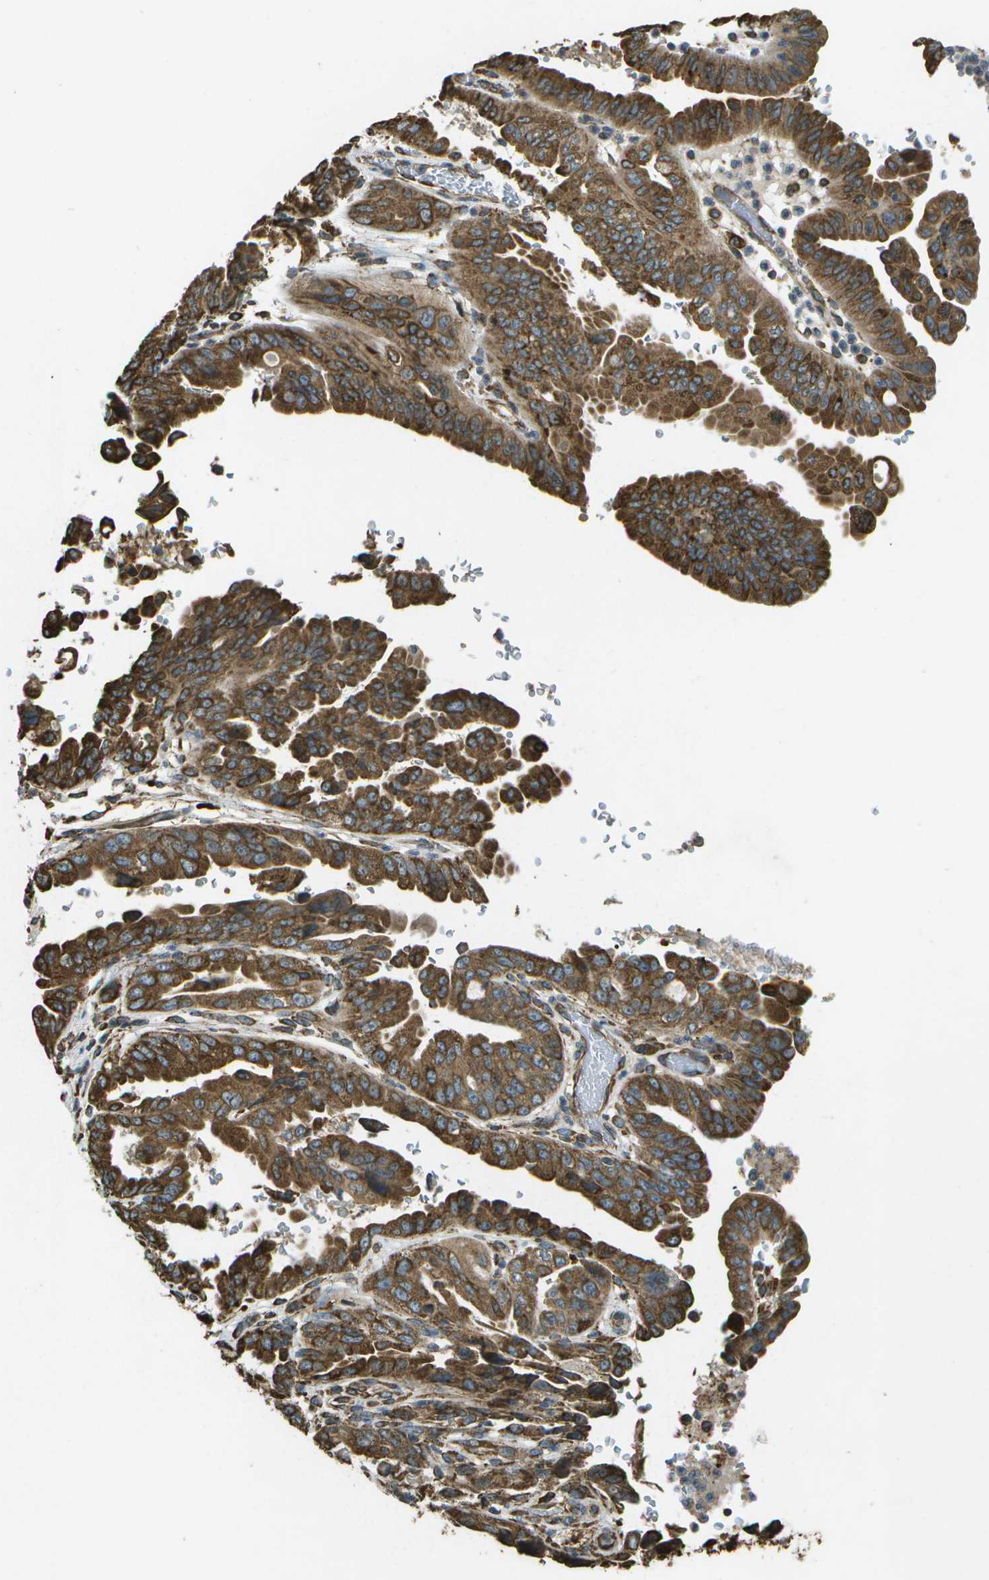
{"staining": {"intensity": "strong", "quantity": ">75%", "location": "cytoplasmic/membranous"}, "tissue": "pancreatic cancer", "cell_type": "Tumor cells", "image_type": "cancer", "snomed": [{"axis": "morphology", "description": "Adenocarcinoma, NOS"}, {"axis": "topography", "description": "Pancreas"}], "caption": "The immunohistochemical stain shows strong cytoplasmic/membranous expression in tumor cells of pancreatic cancer (adenocarcinoma) tissue.", "gene": "PDIA4", "patient": {"sex": "male", "age": 70}}